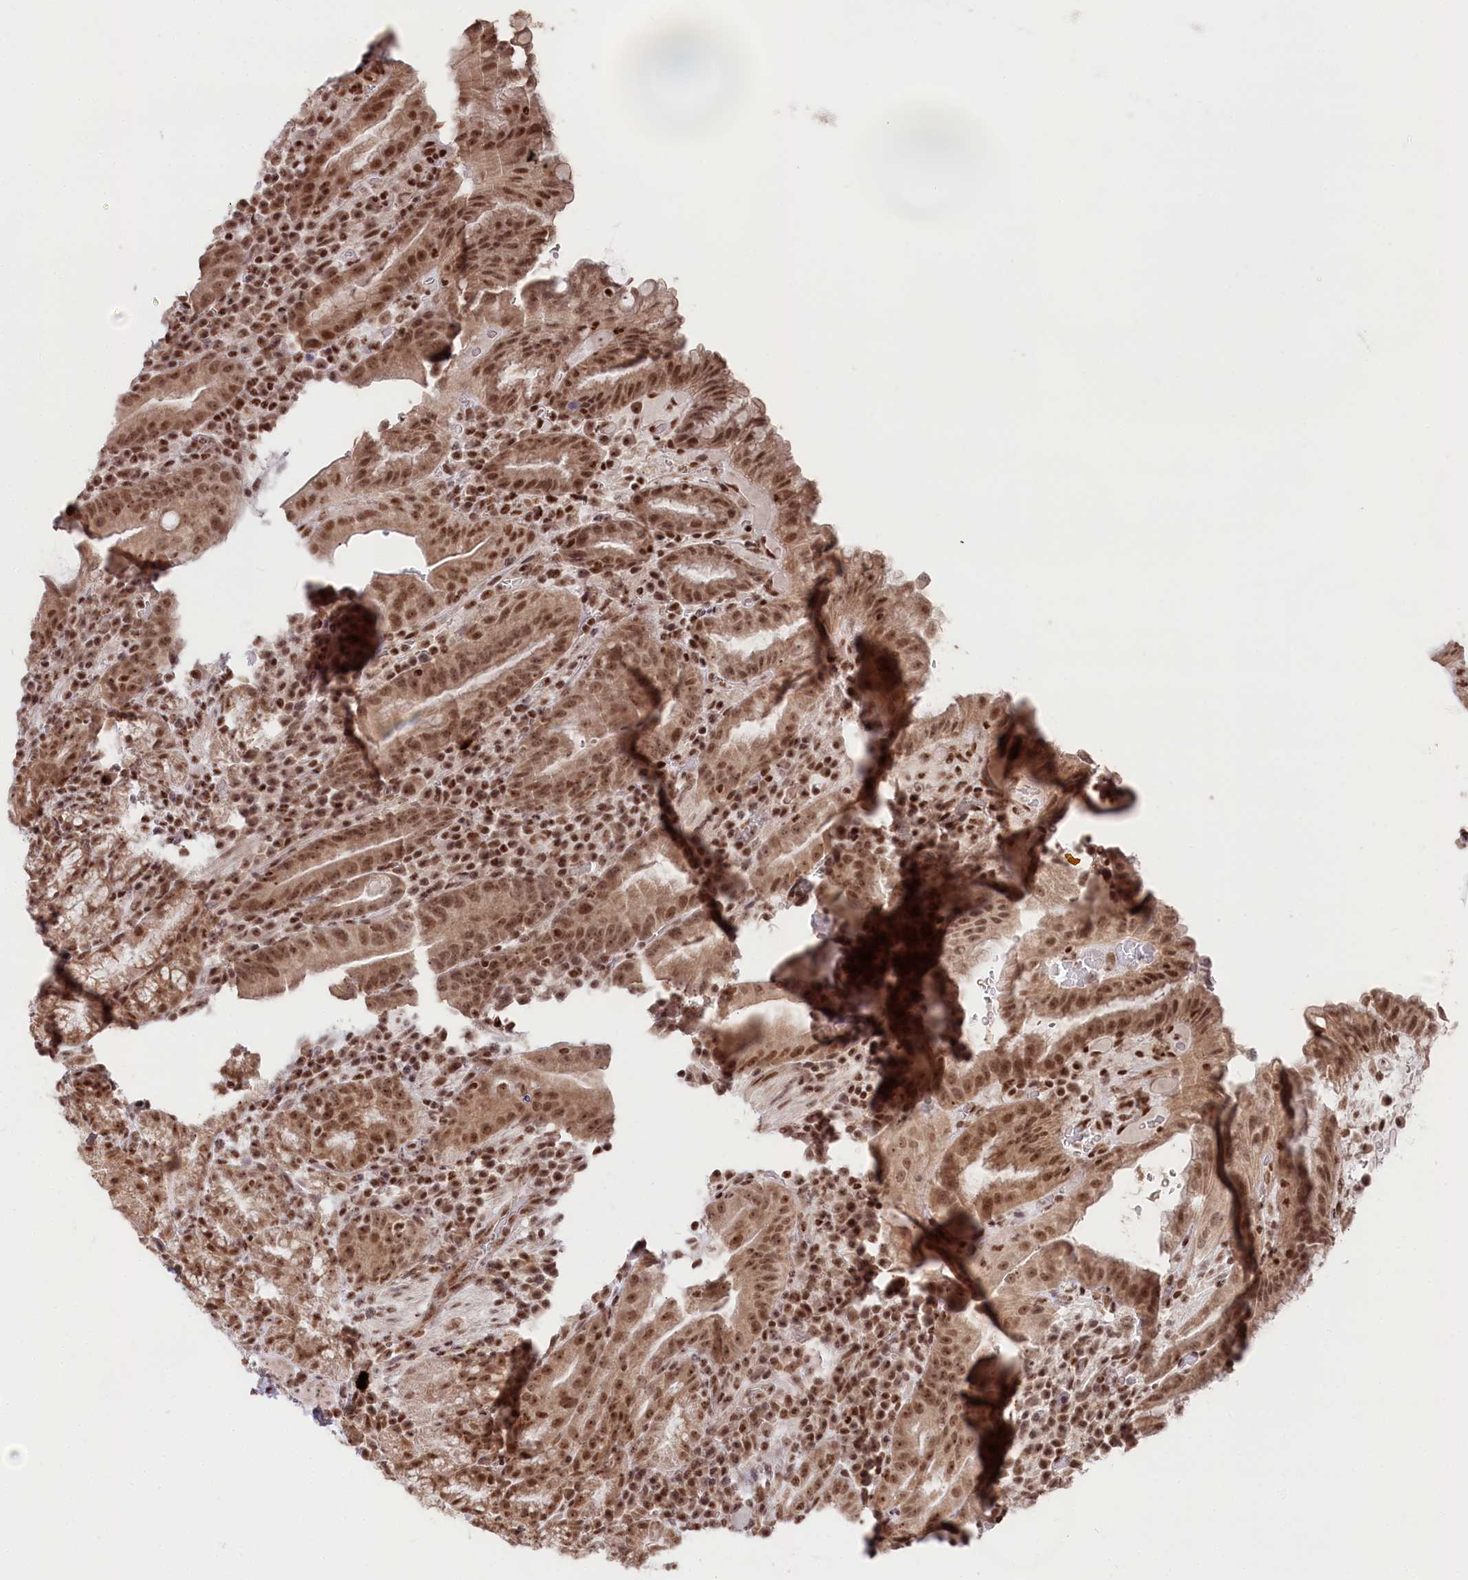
{"staining": {"intensity": "moderate", "quantity": ">75%", "location": "cytoplasmic/membranous,nuclear"}, "tissue": "stomach", "cell_type": "Glandular cells", "image_type": "normal", "snomed": [{"axis": "morphology", "description": "Normal tissue, NOS"}, {"axis": "morphology", "description": "Inflammation, NOS"}, {"axis": "topography", "description": "Stomach"}], "caption": "The photomicrograph demonstrates staining of unremarkable stomach, revealing moderate cytoplasmic/membranous,nuclear protein positivity (brown color) within glandular cells. The staining was performed using DAB (3,3'-diaminobenzidine), with brown indicating positive protein expression. Nuclei are stained blue with hematoxylin.", "gene": "CGGBP1", "patient": {"sex": "male", "age": 79}}